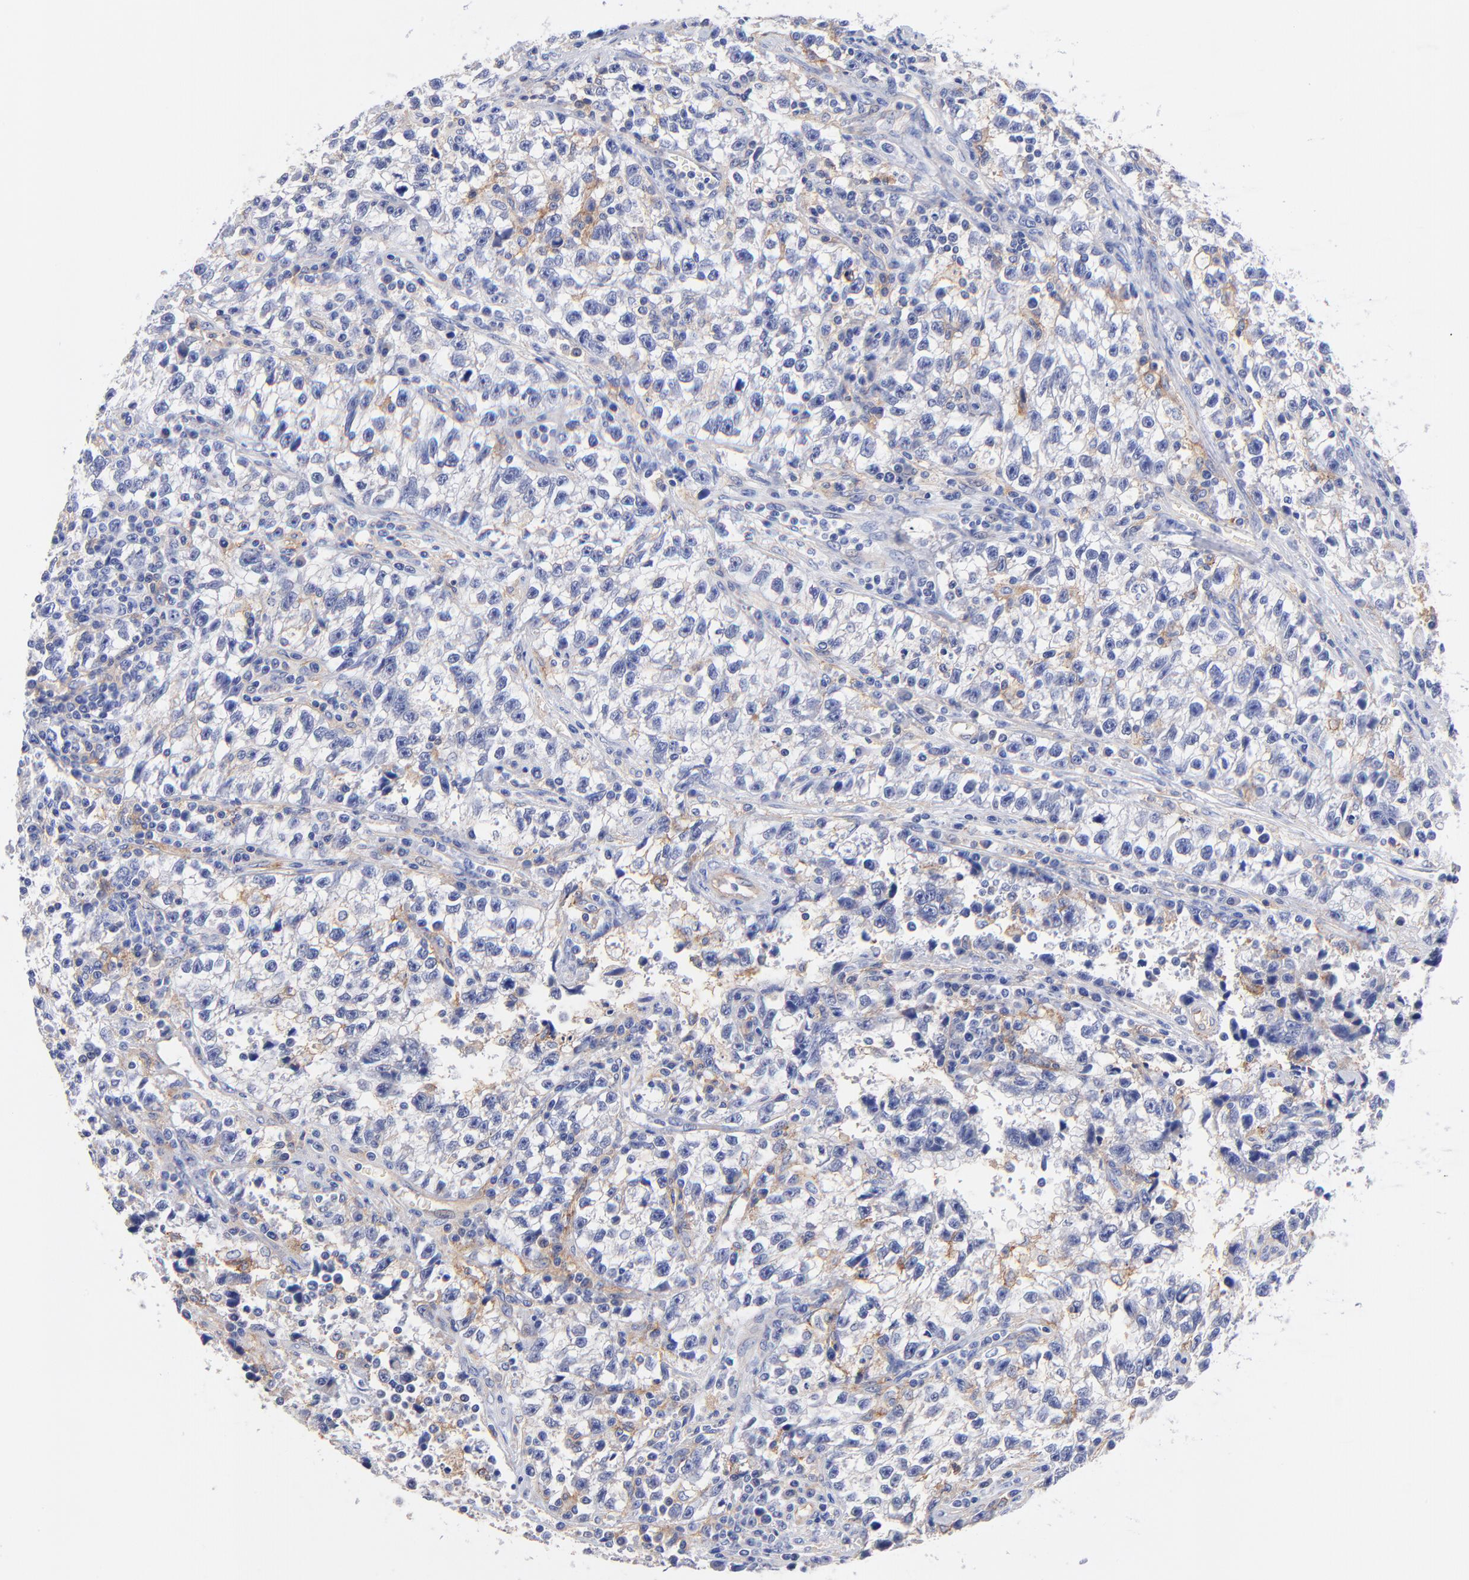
{"staining": {"intensity": "negative", "quantity": "none", "location": "none"}, "tissue": "testis cancer", "cell_type": "Tumor cells", "image_type": "cancer", "snomed": [{"axis": "morphology", "description": "Seminoma, NOS"}, {"axis": "topography", "description": "Testis"}], "caption": "High power microscopy photomicrograph of an immunohistochemistry (IHC) micrograph of testis seminoma, revealing no significant expression in tumor cells.", "gene": "SLC44A2", "patient": {"sex": "male", "age": 38}}